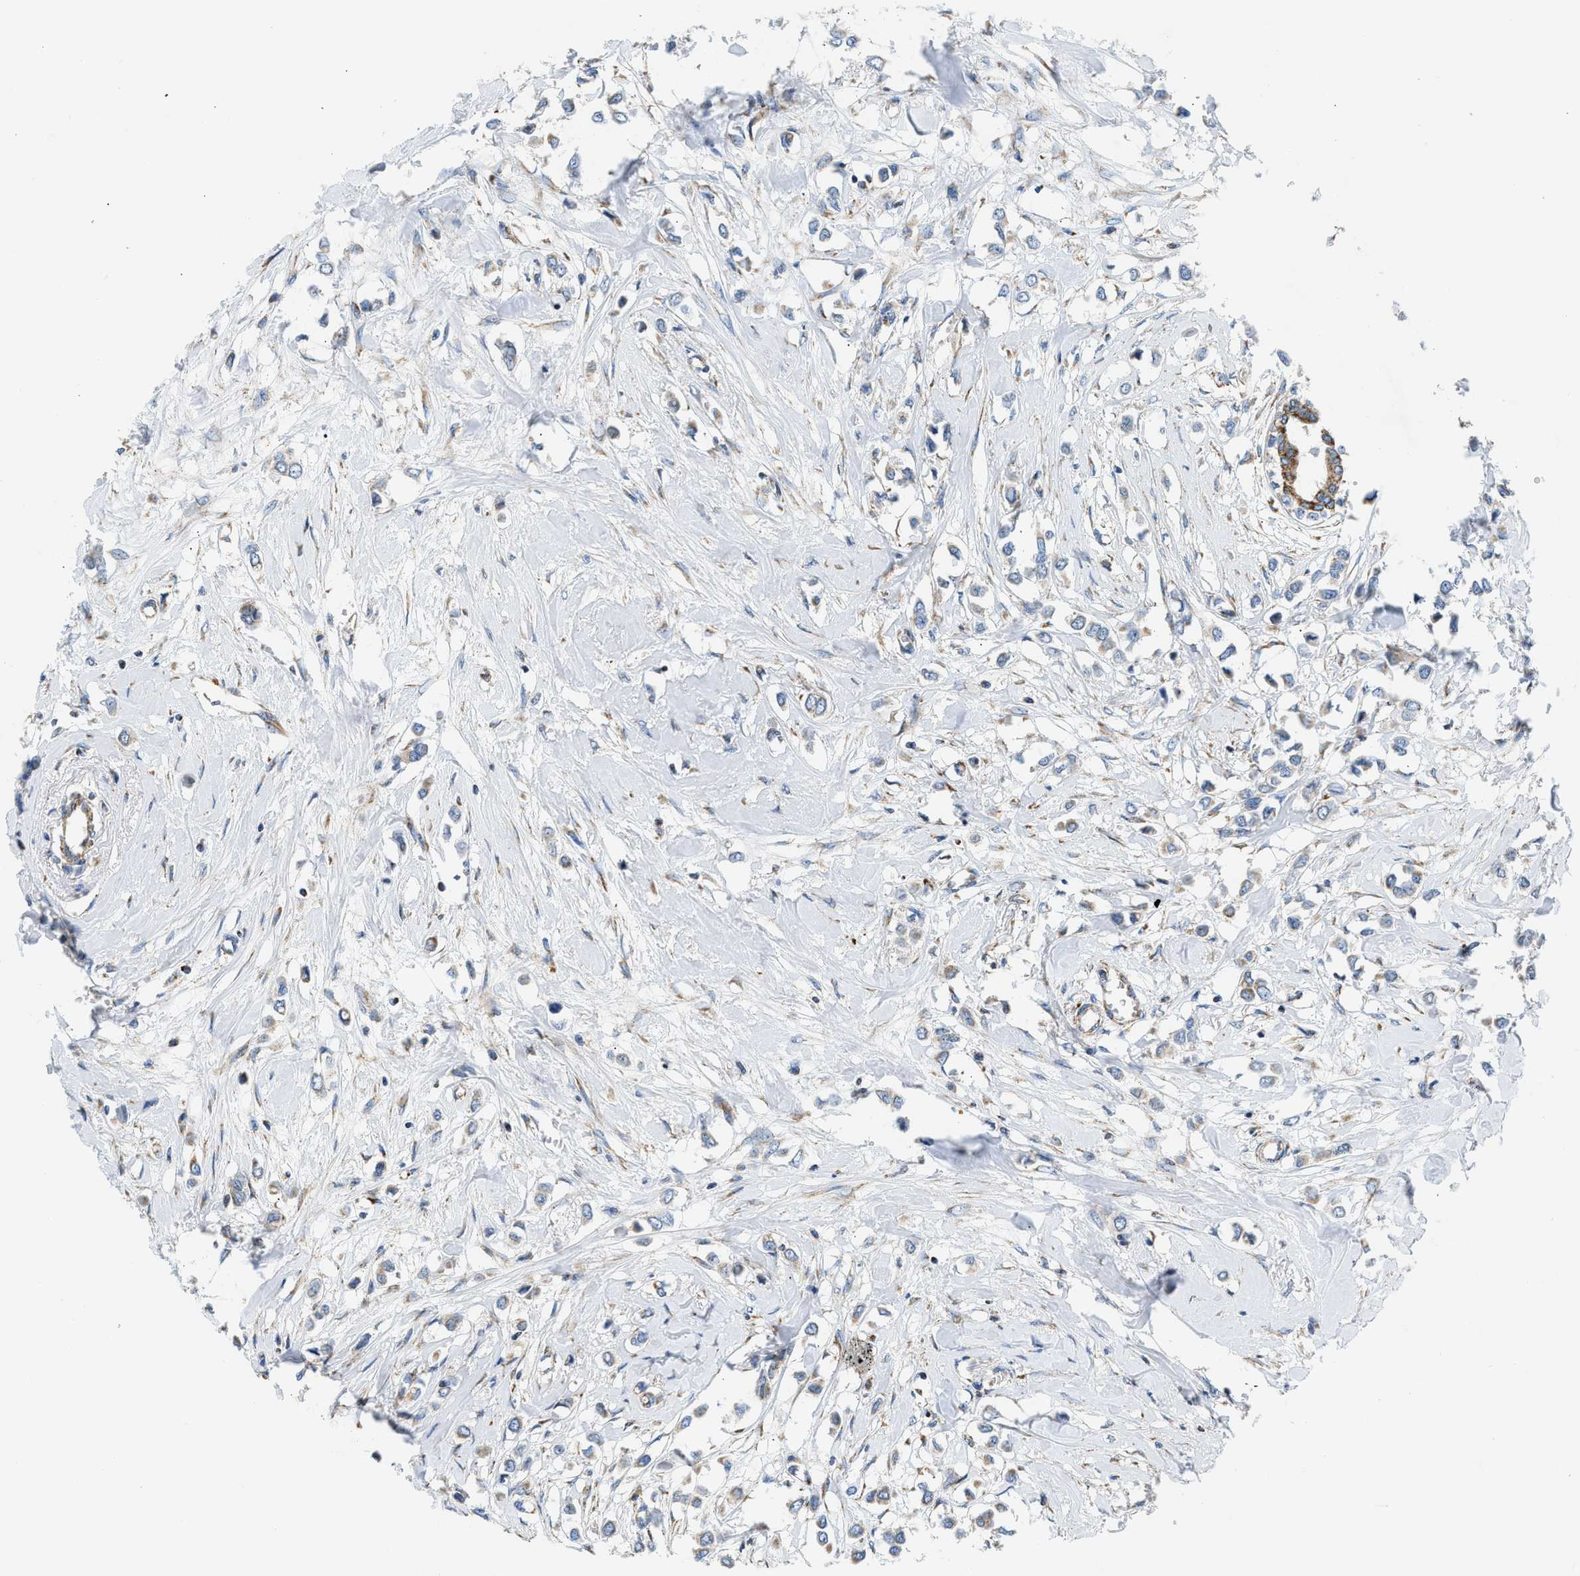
{"staining": {"intensity": "weak", "quantity": "<25%", "location": "cytoplasmic/membranous"}, "tissue": "breast cancer", "cell_type": "Tumor cells", "image_type": "cancer", "snomed": [{"axis": "morphology", "description": "Lobular carcinoma"}, {"axis": "topography", "description": "Breast"}], "caption": "Photomicrograph shows no significant protein expression in tumor cells of breast lobular carcinoma. The staining is performed using DAB brown chromogen with nuclei counter-stained in using hematoxylin.", "gene": "CAMKK2", "patient": {"sex": "female", "age": 51}}